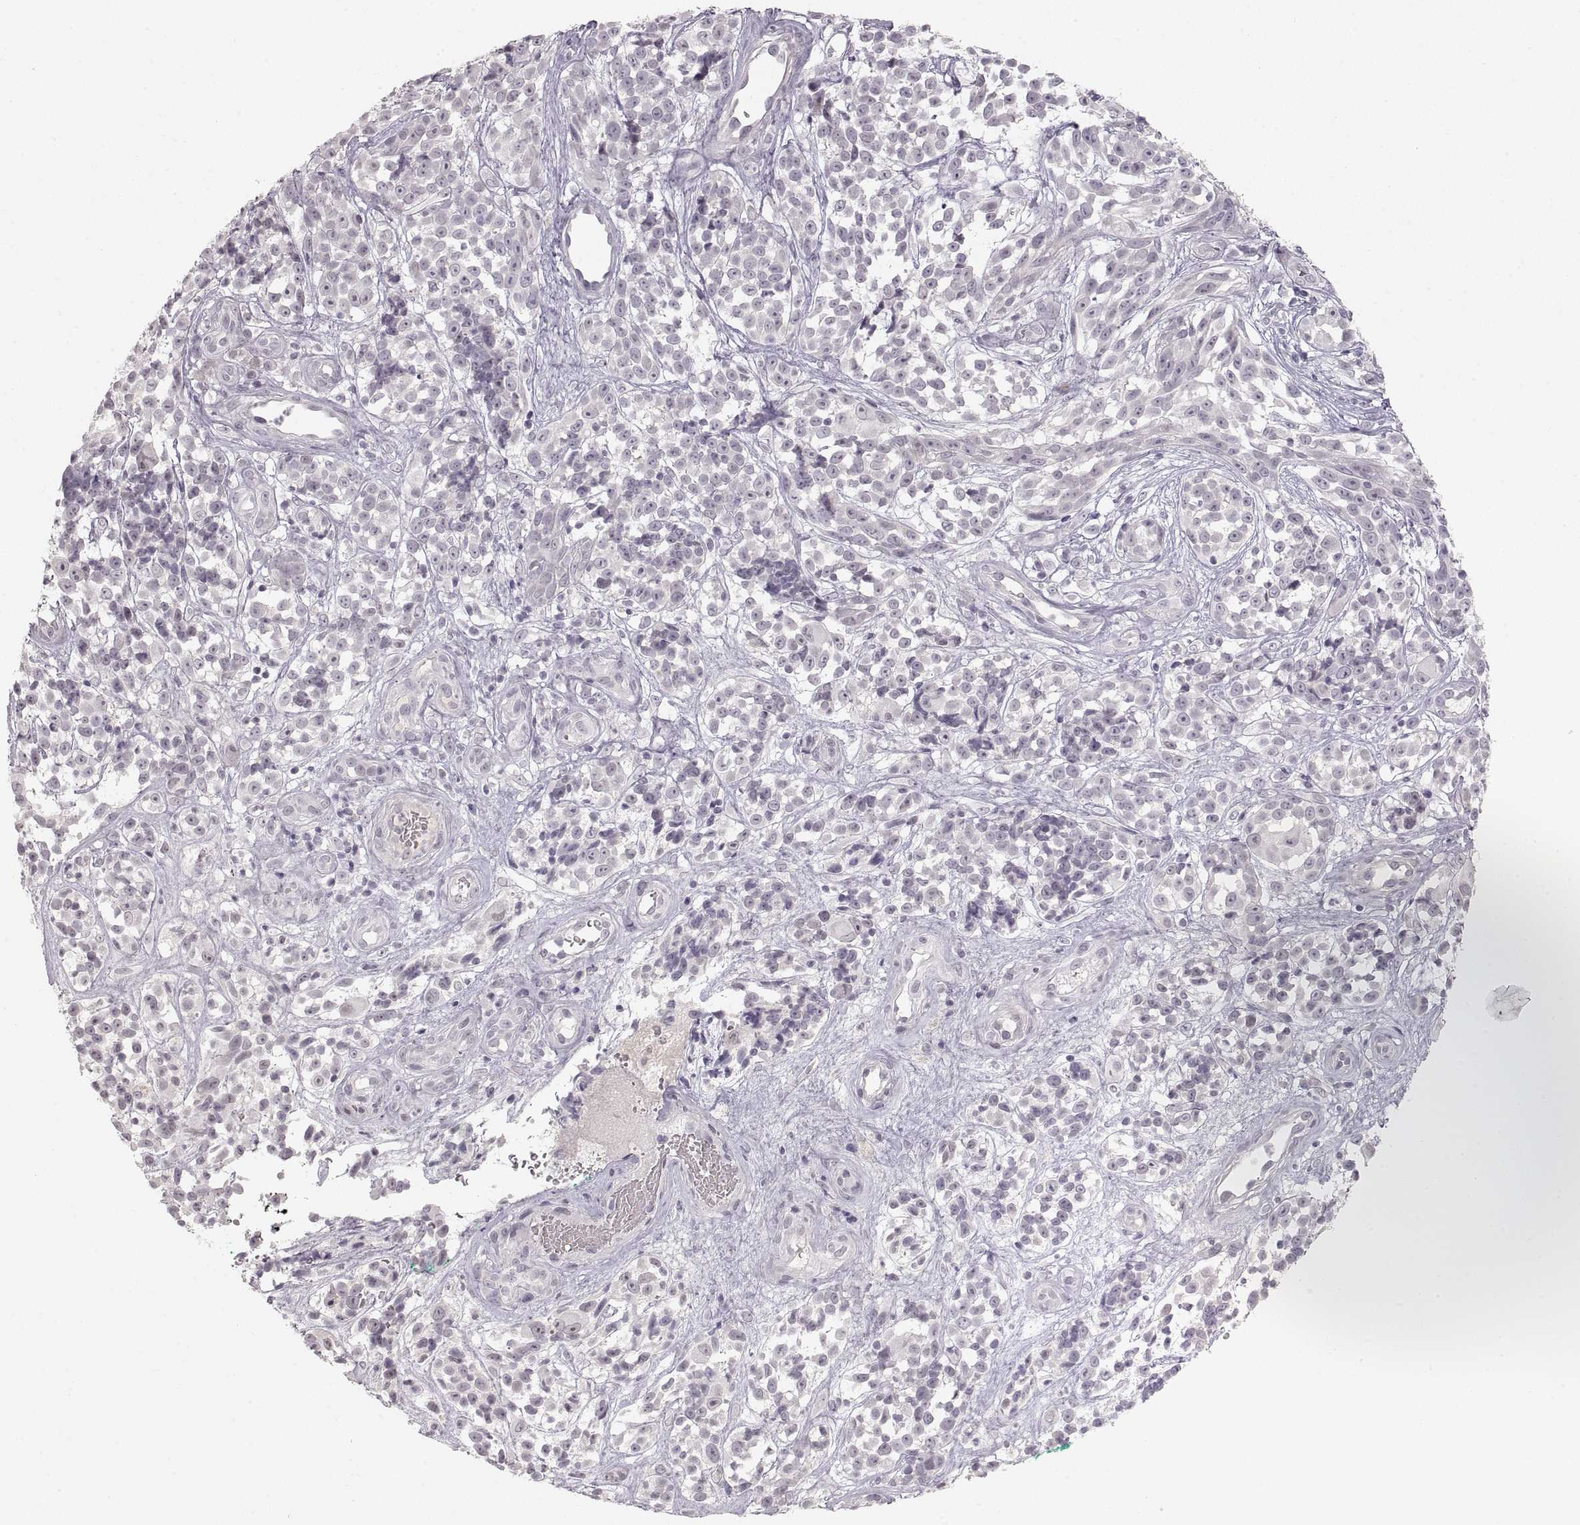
{"staining": {"intensity": "negative", "quantity": "none", "location": "none"}, "tissue": "melanoma", "cell_type": "Tumor cells", "image_type": "cancer", "snomed": [{"axis": "morphology", "description": "Malignant melanoma, NOS"}, {"axis": "topography", "description": "Skin"}], "caption": "Photomicrograph shows no protein staining in tumor cells of malignant melanoma tissue.", "gene": "PCSK2", "patient": {"sex": "female", "age": 88}}